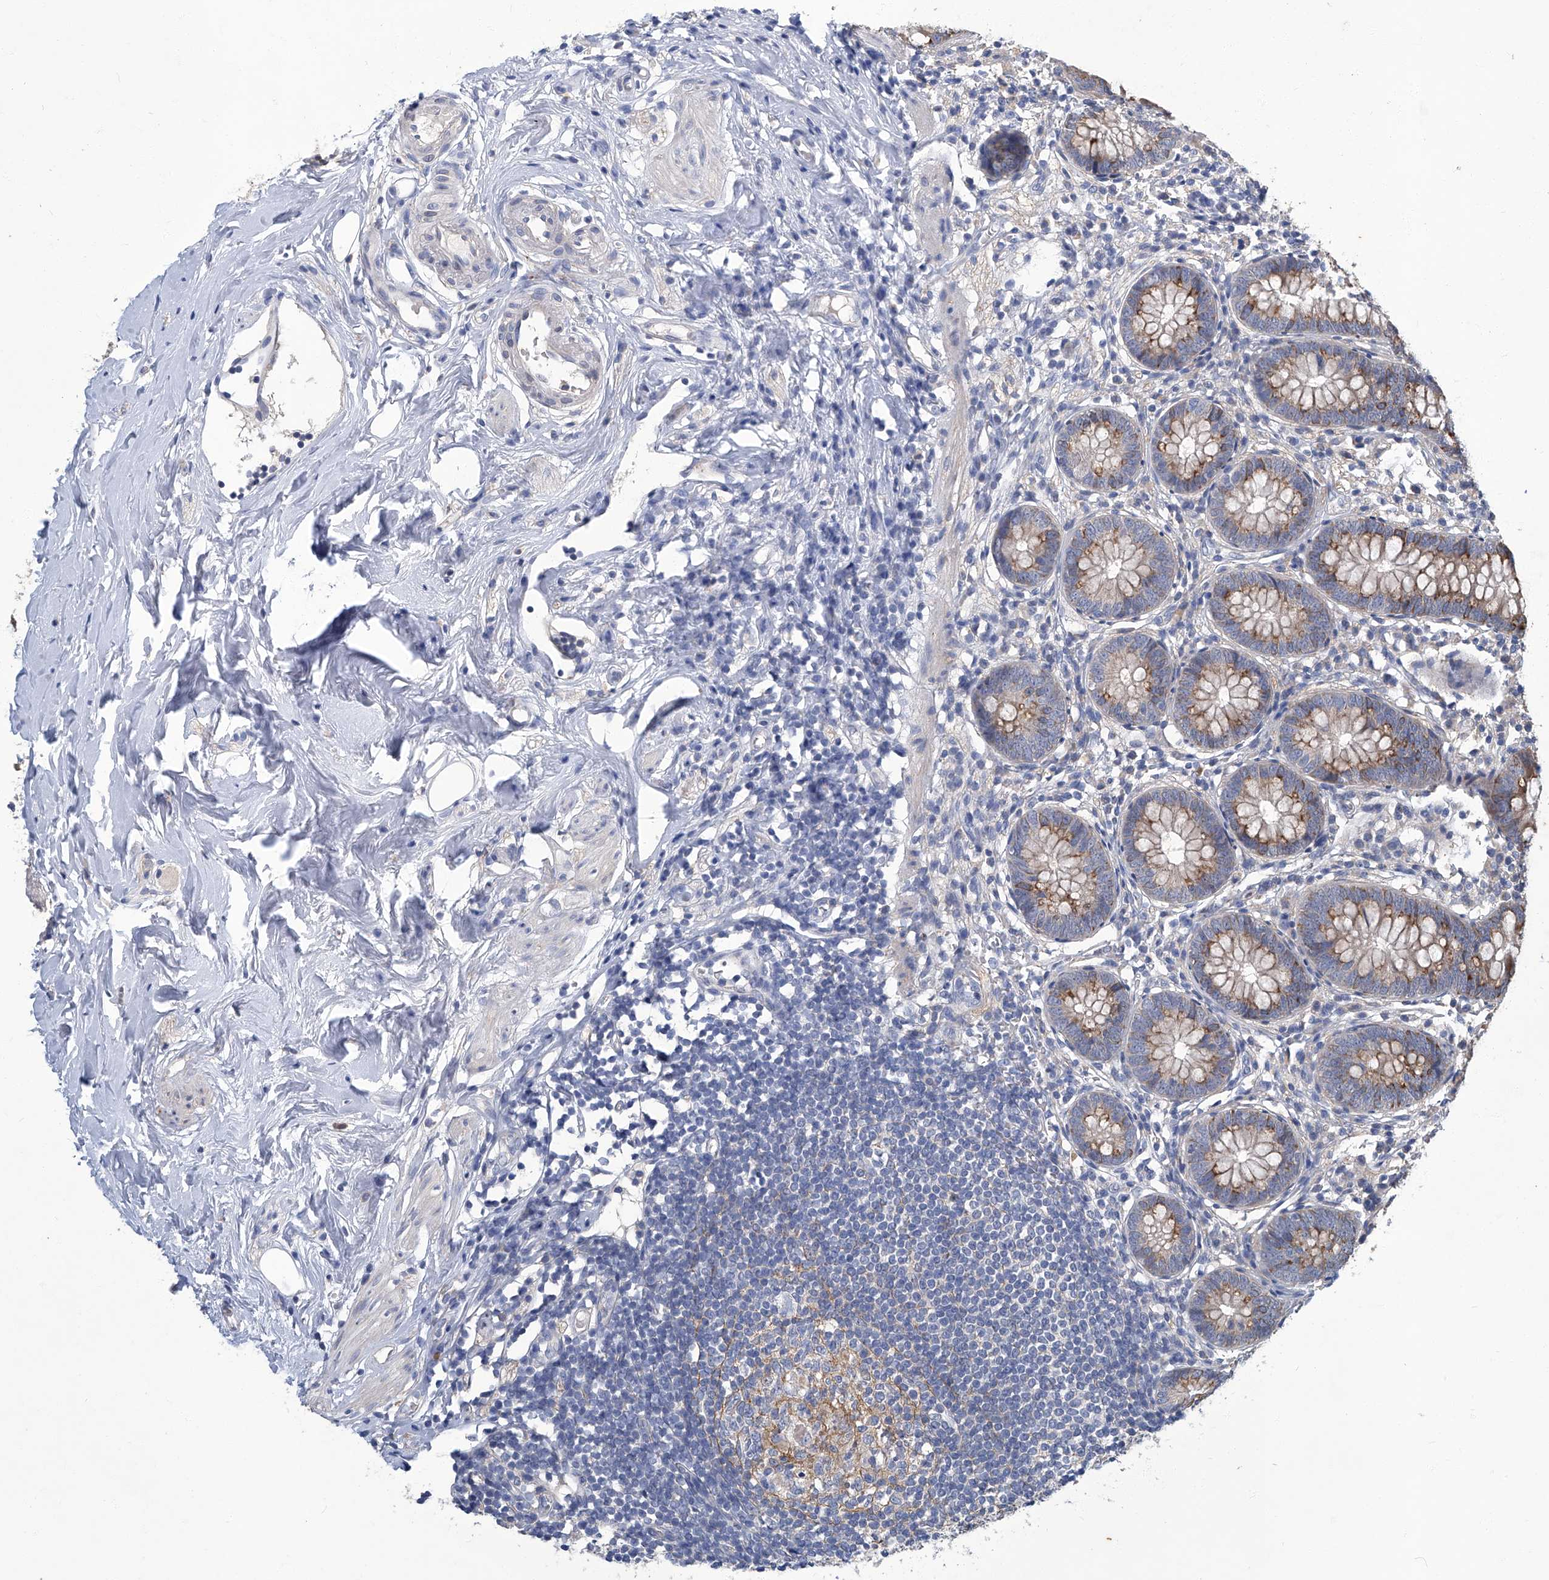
{"staining": {"intensity": "moderate", "quantity": "25%-75%", "location": "cytoplasmic/membranous"}, "tissue": "appendix", "cell_type": "Glandular cells", "image_type": "normal", "snomed": [{"axis": "morphology", "description": "Normal tissue, NOS"}, {"axis": "topography", "description": "Appendix"}], "caption": "Moderate cytoplasmic/membranous positivity for a protein is identified in about 25%-75% of glandular cells of benign appendix using immunohistochemistry (IHC).", "gene": "TGFBR1", "patient": {"sex": "female", "age": 62}}